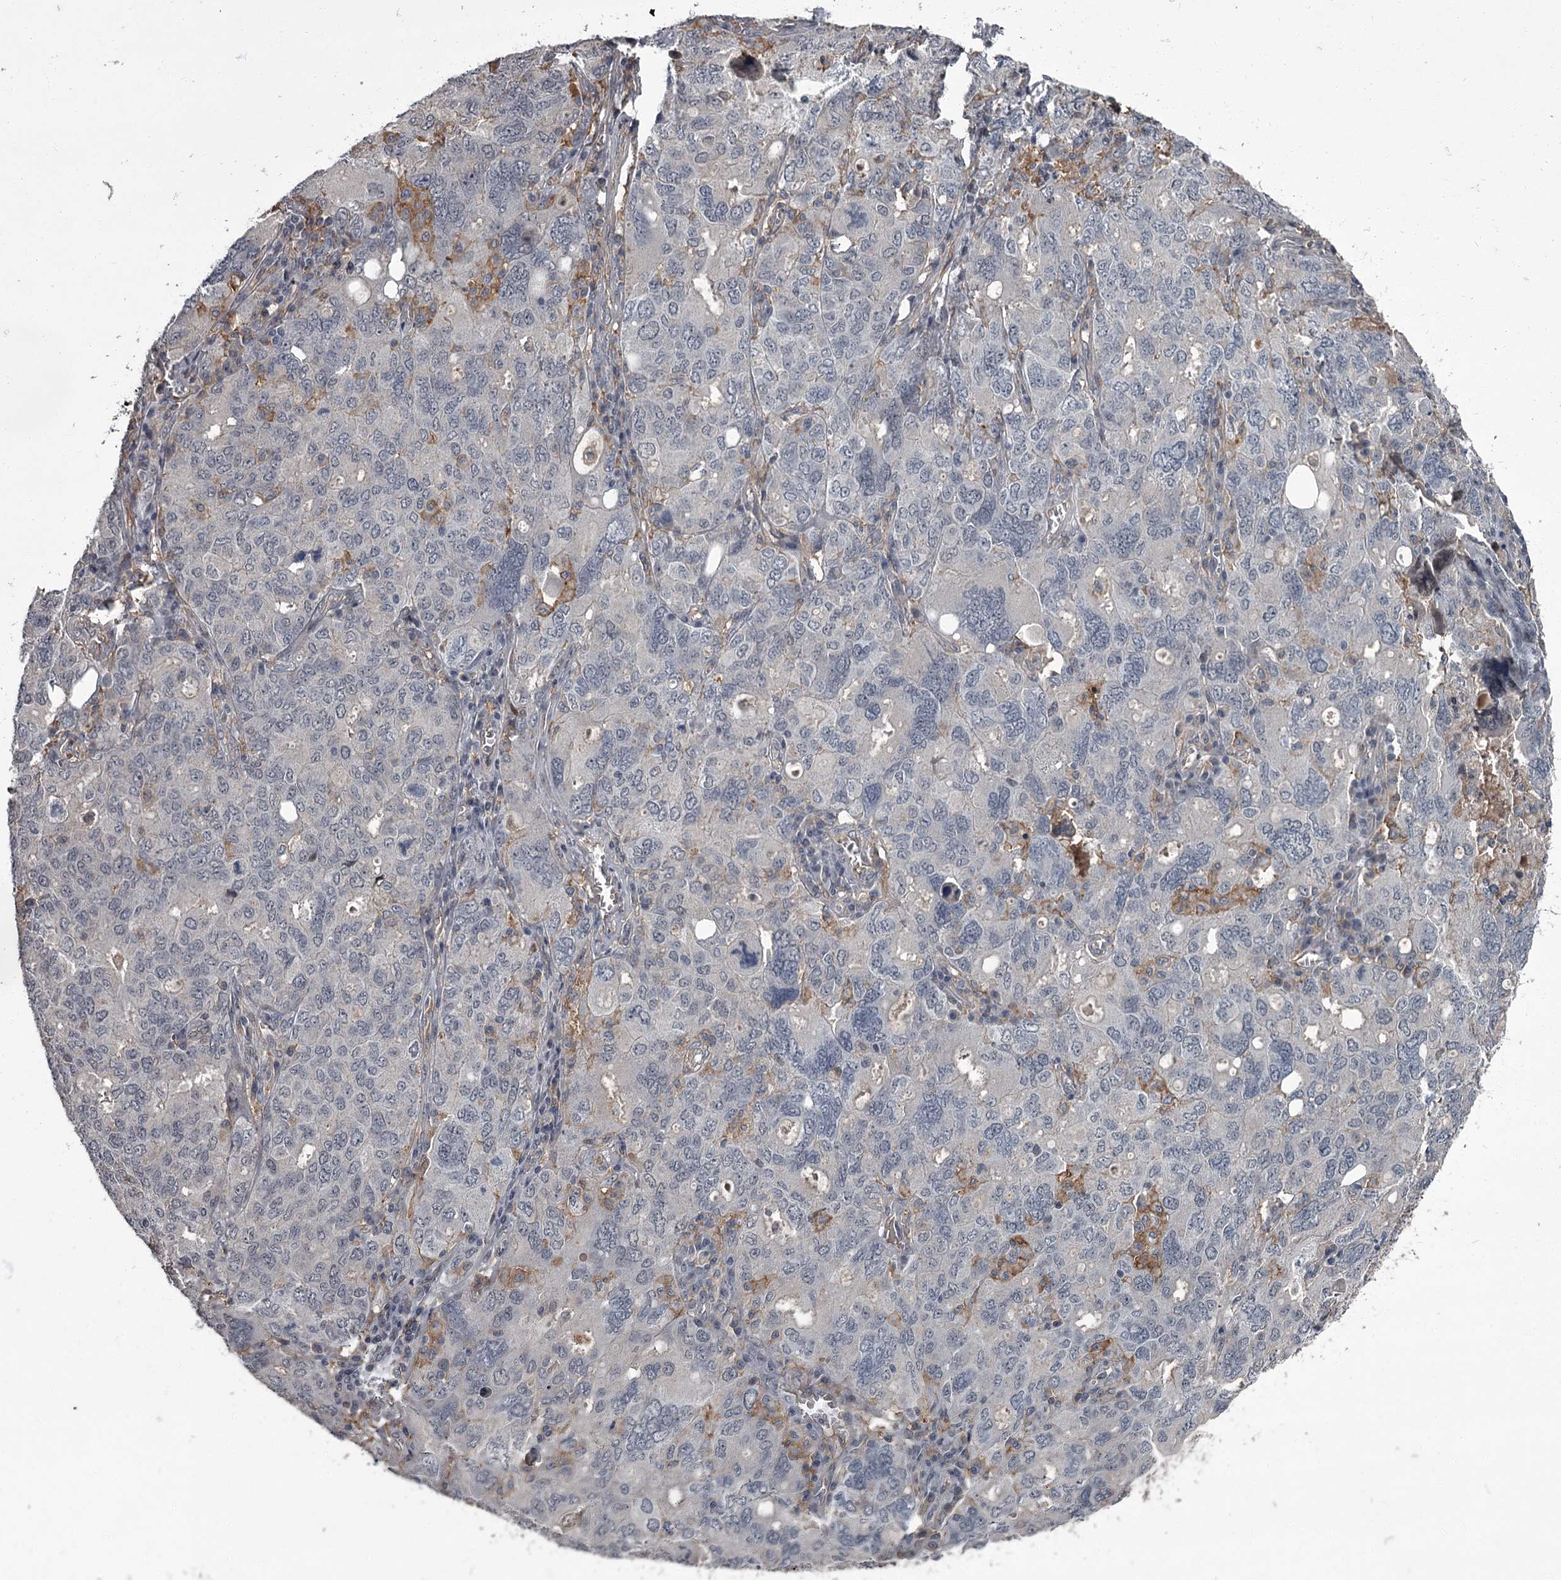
{"staining": {"intensity": "negative", "quantity": "none", "location": "none"}, "tissue": "ovarian cancer", "cell_type": "Tumor cells", "image_type": "cancer", "snomed": [{"axis": "morphology", "description": "Carcinoma, endometroid"}, {"axis": "topography", "description": "Ovary"}], "caption": "This is an immunohistochemistry histopathology image of human ovarian cancer (endometroid carcinoma). There is no expression in tumor cells.", "gene": "FLVCR2", "patient": {"sex": "female", "age": 62}}